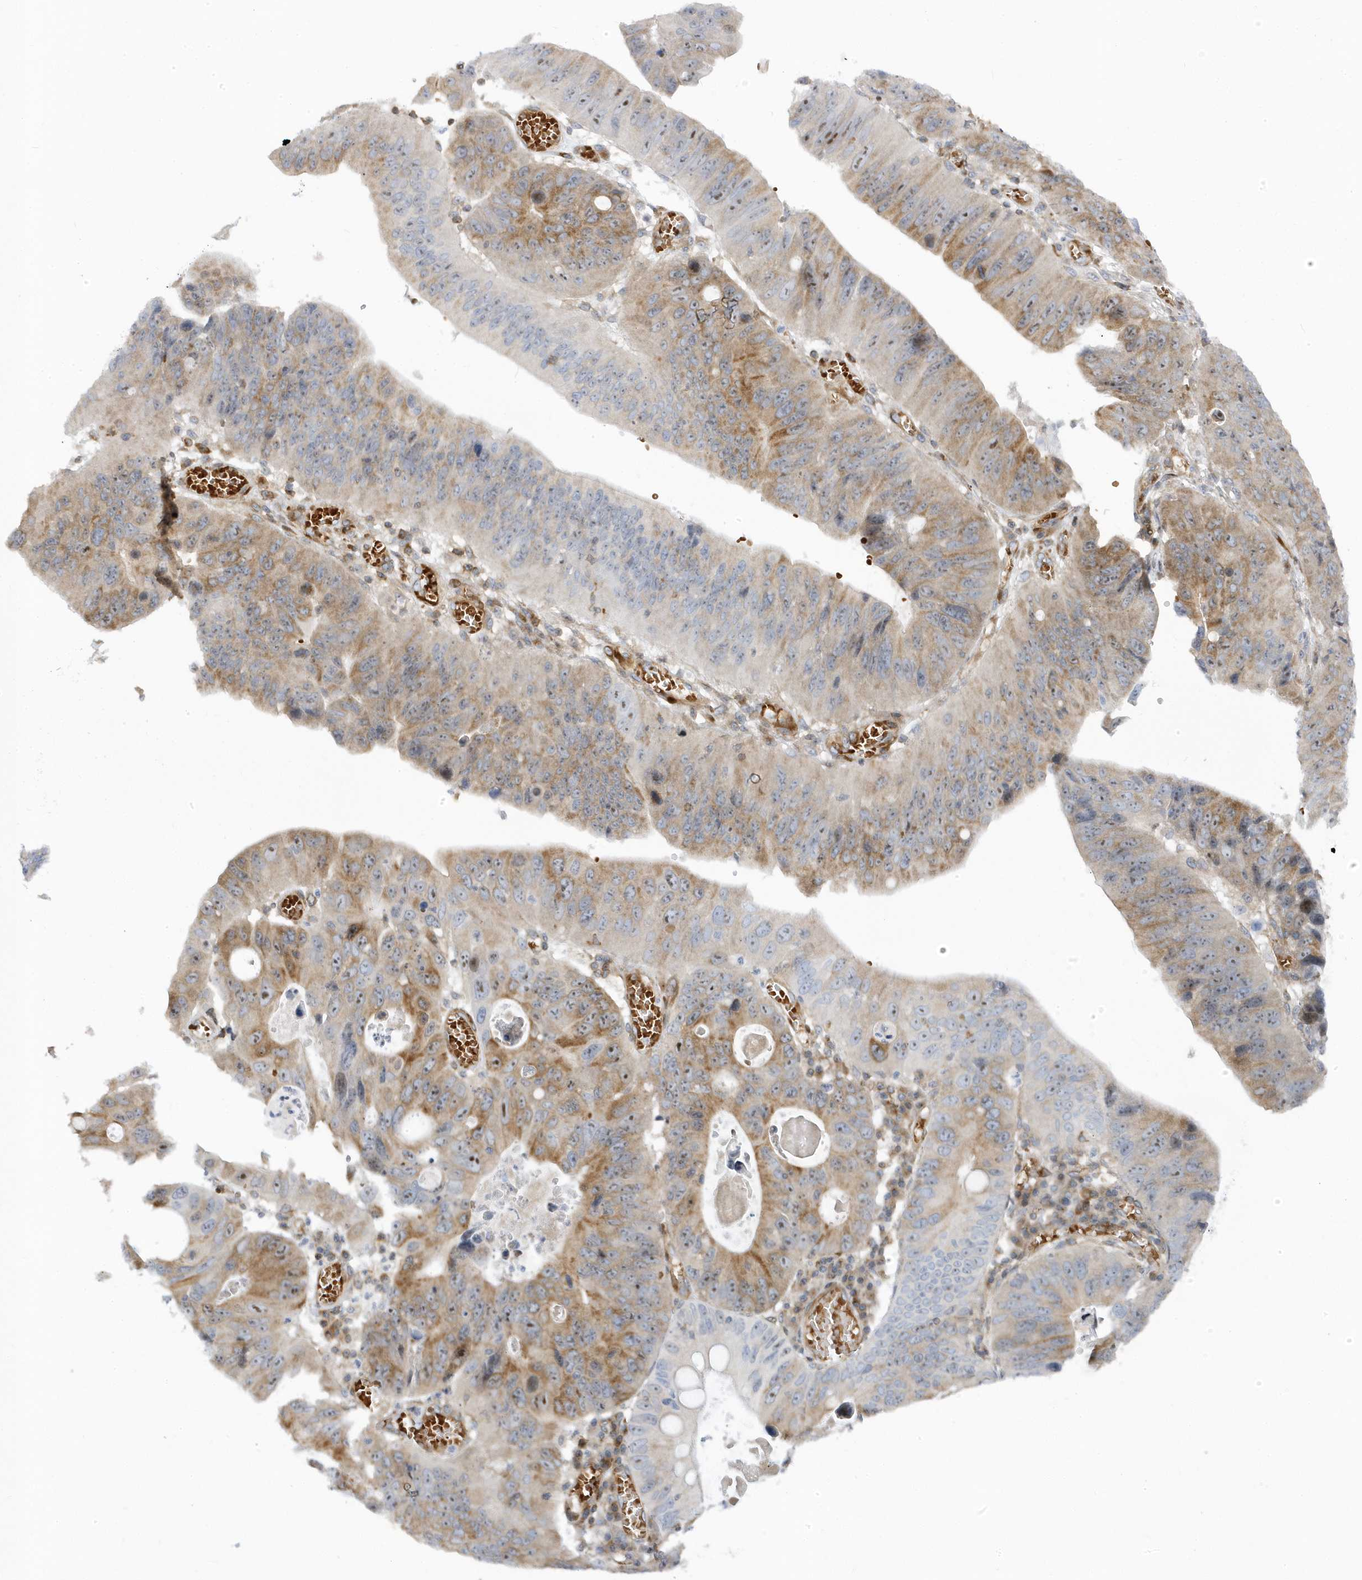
{"staining": {"intensity": "moderate", "quantity": "25%-75%", "location": "cytoplasmic/membranous,nuclear"}, "tissue": "stomach cancer", "cell_type": "Tumor cells", "image_type": "cancer", "snomed": [{"axis": "morphology", "description": "Adenocarcinoma, NOS"}, {"axis": "topography", "description": "Stomach"}], "caption": "Adenocarcinoma (stomach) stained for a protein (brown) shows moderate cytoplasmic/membranous and nuclear positive expression in about 25%-75% of tumor cells.", "gene": "MAP7D3", "patient": {"sex": "male", "age": 59}}